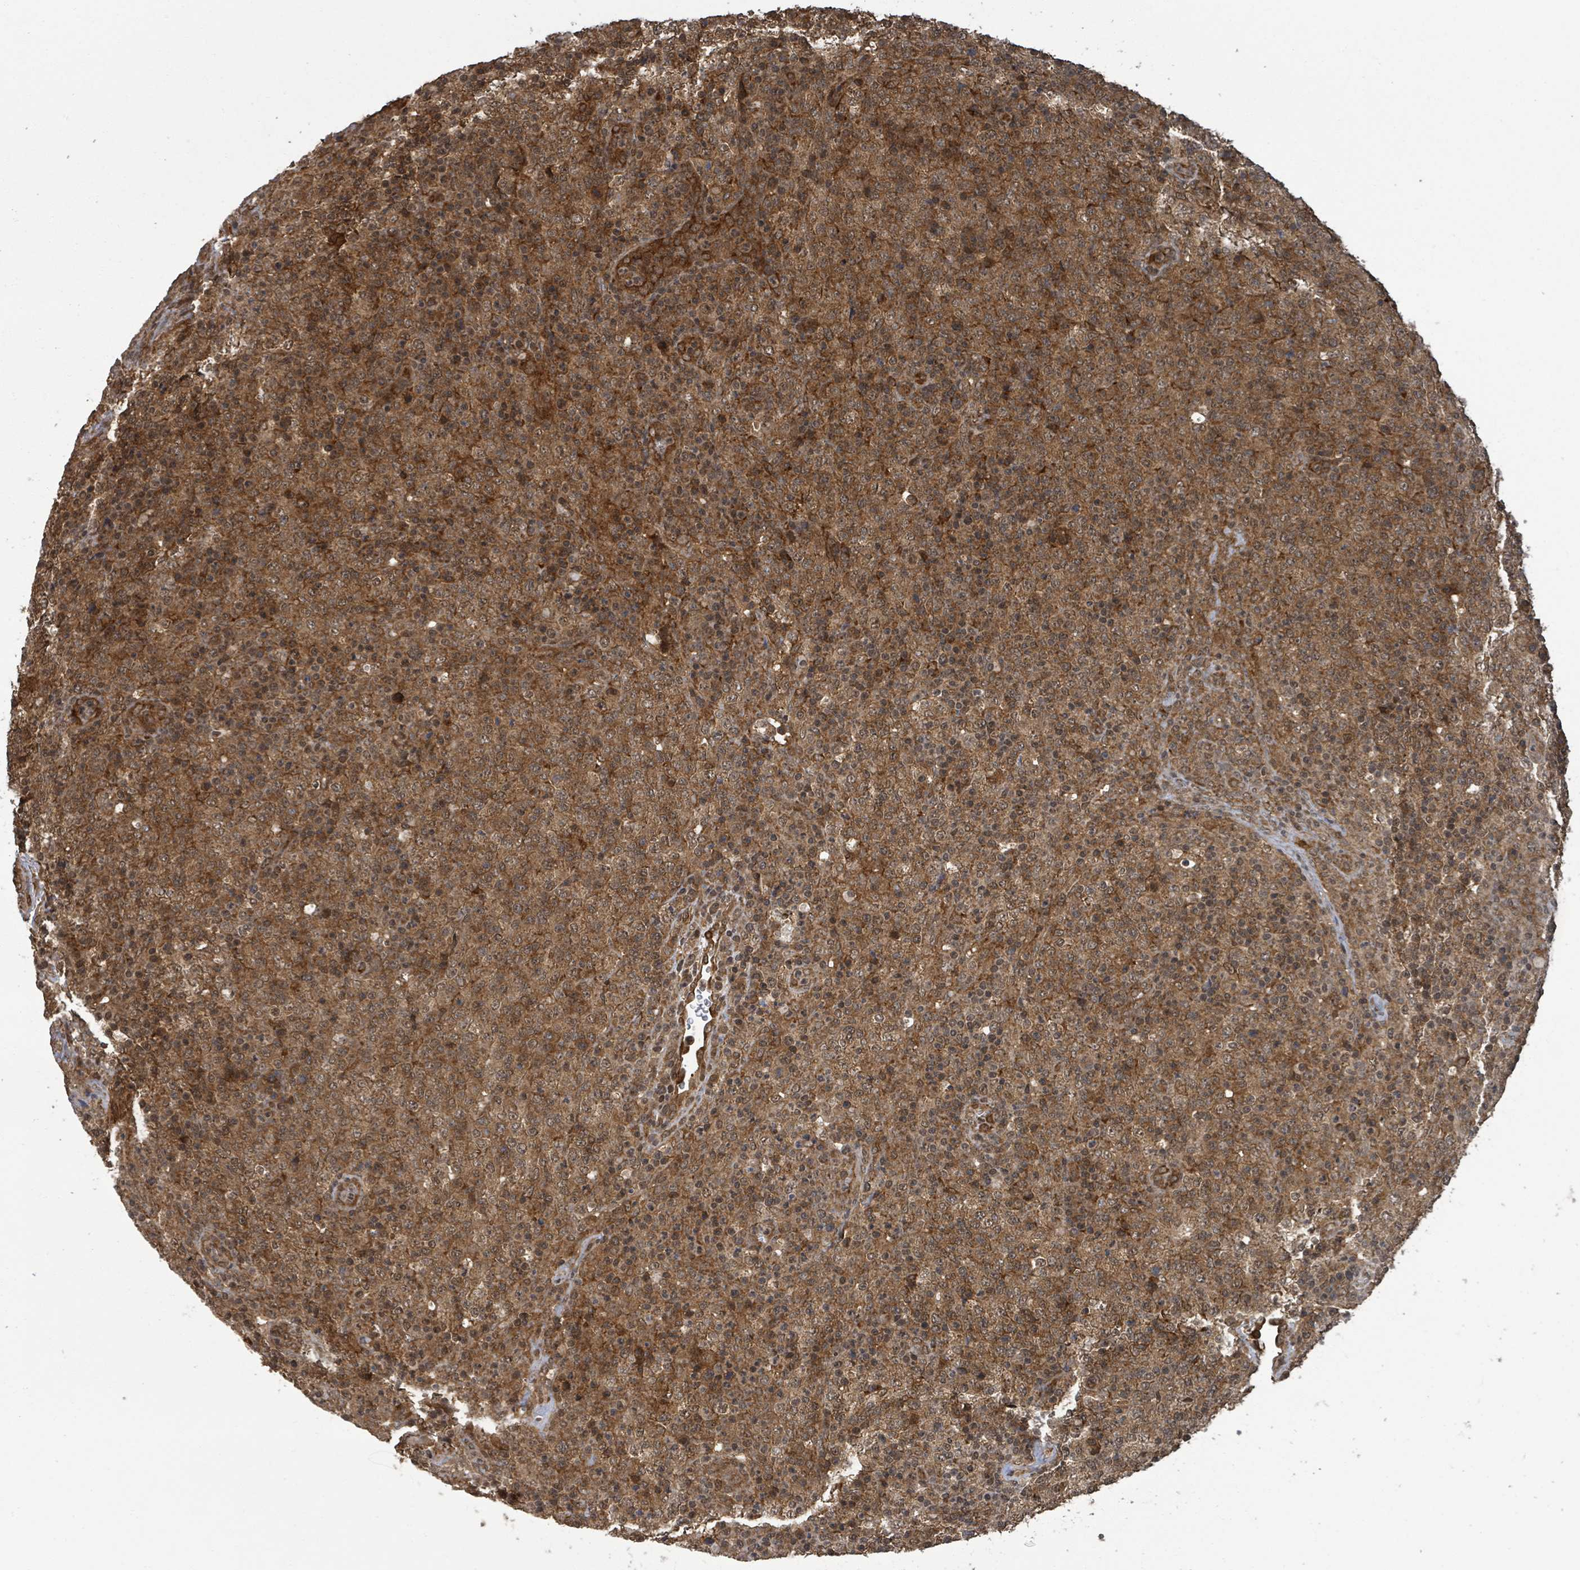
{"staining": {"intensity": "moderate", "quantity": ">75%", "location": "cytoplasmic/membranous"}, "tissue": "lymphoma", "cell_type": "Tumor cells", "image_type": "cancer", "snomed": [{"axis": "morphology", "description": "Malignant lymphoma, non-Hodgkin's type, High grade"}, {"axis": "topography", "description": "Lymph node"}], "caption": "The histopathology image shows staining of high-grade malignant lymphoma, non-Hodgkin's type, revealing moderate cytoplasmic/membranous protein expression (brown color) within tumor cells.", "gene": "KLC1", "patient": {"sex": "male", "age": 54}}